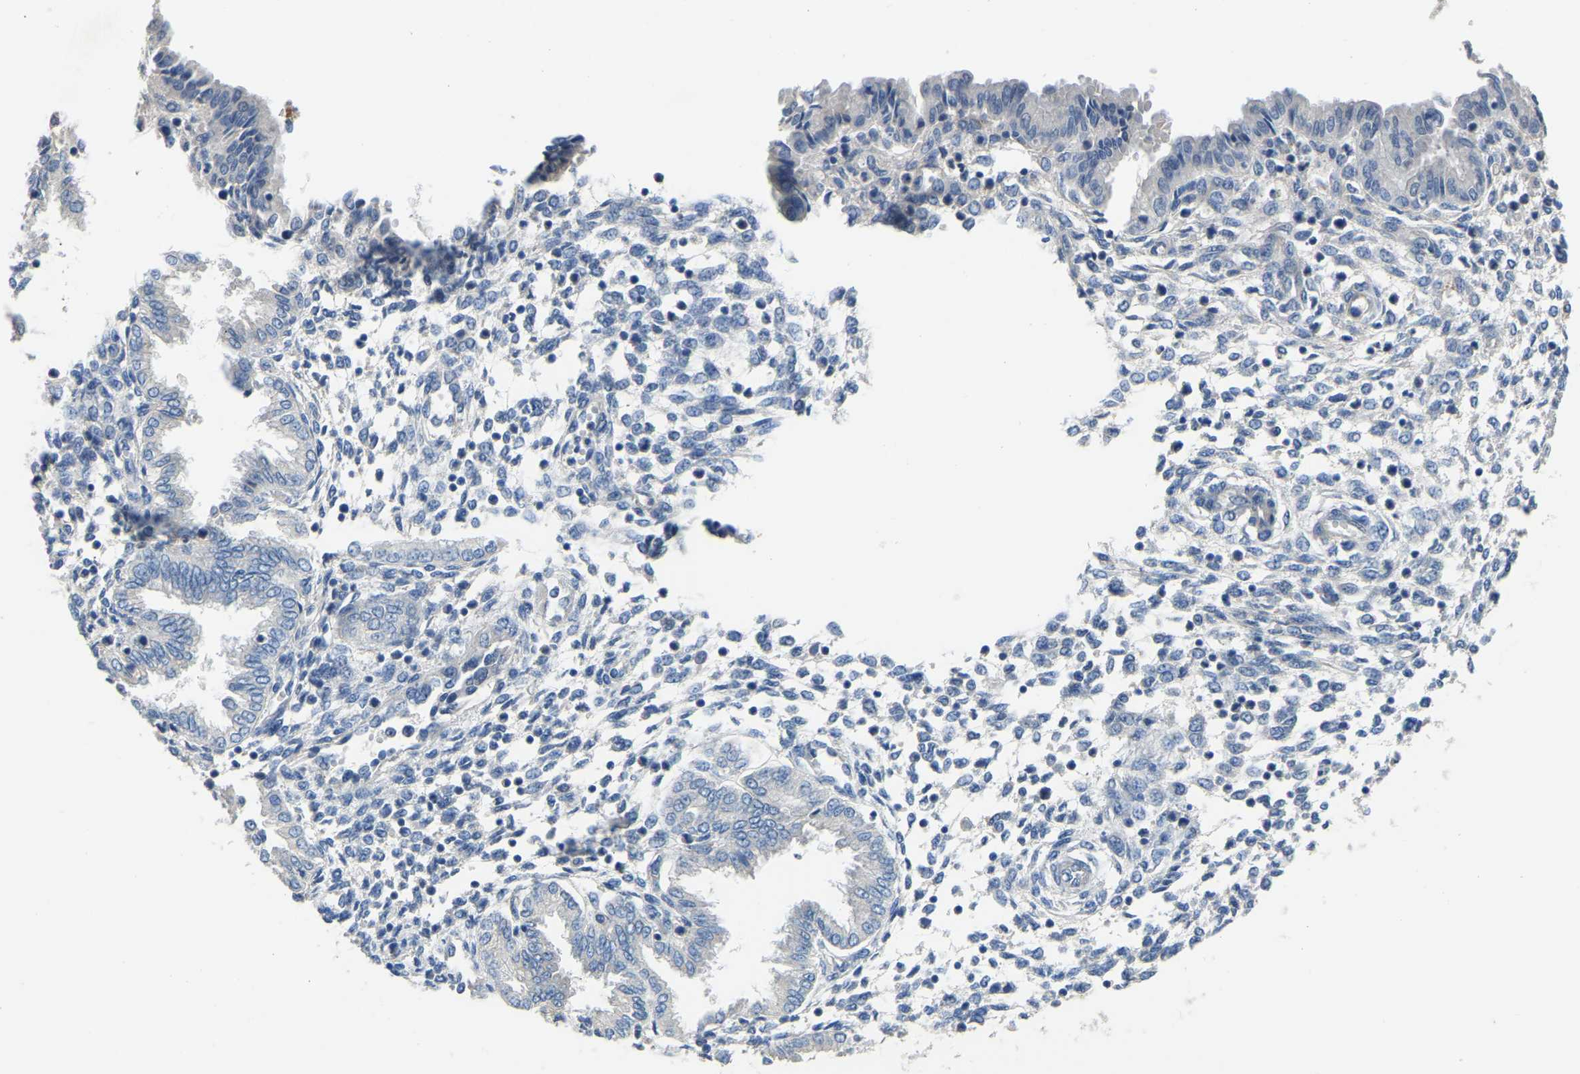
{"staining": {"intensity": "negative", "quantity": "none", "location": "none"}, "tissue": "endometrium", "cell_type": "Cells in endometrial stroma", "image_type": "normal", "snomed": [{"axis": "morphology", "description": "Normal tissue, NOS"}, {"axis": "topography", "description": "Endometrium"}], "caption": "This photomicrograph is of benign endometrium stained with immunohistochemistry (IHC) to label a protein in brown with the nuclei are counter-stained blue. There is no positivity in cells in endometrial stroma. Brightfield microscopy of immunohistochemistry (IHC) stained with DAB (3,3'-diaminobenzidine) (brown) and hematoxylin (blue), captured at high magnification.", "gene": "HIGD2B", "patient": {"sex": "female", "age": 33}}